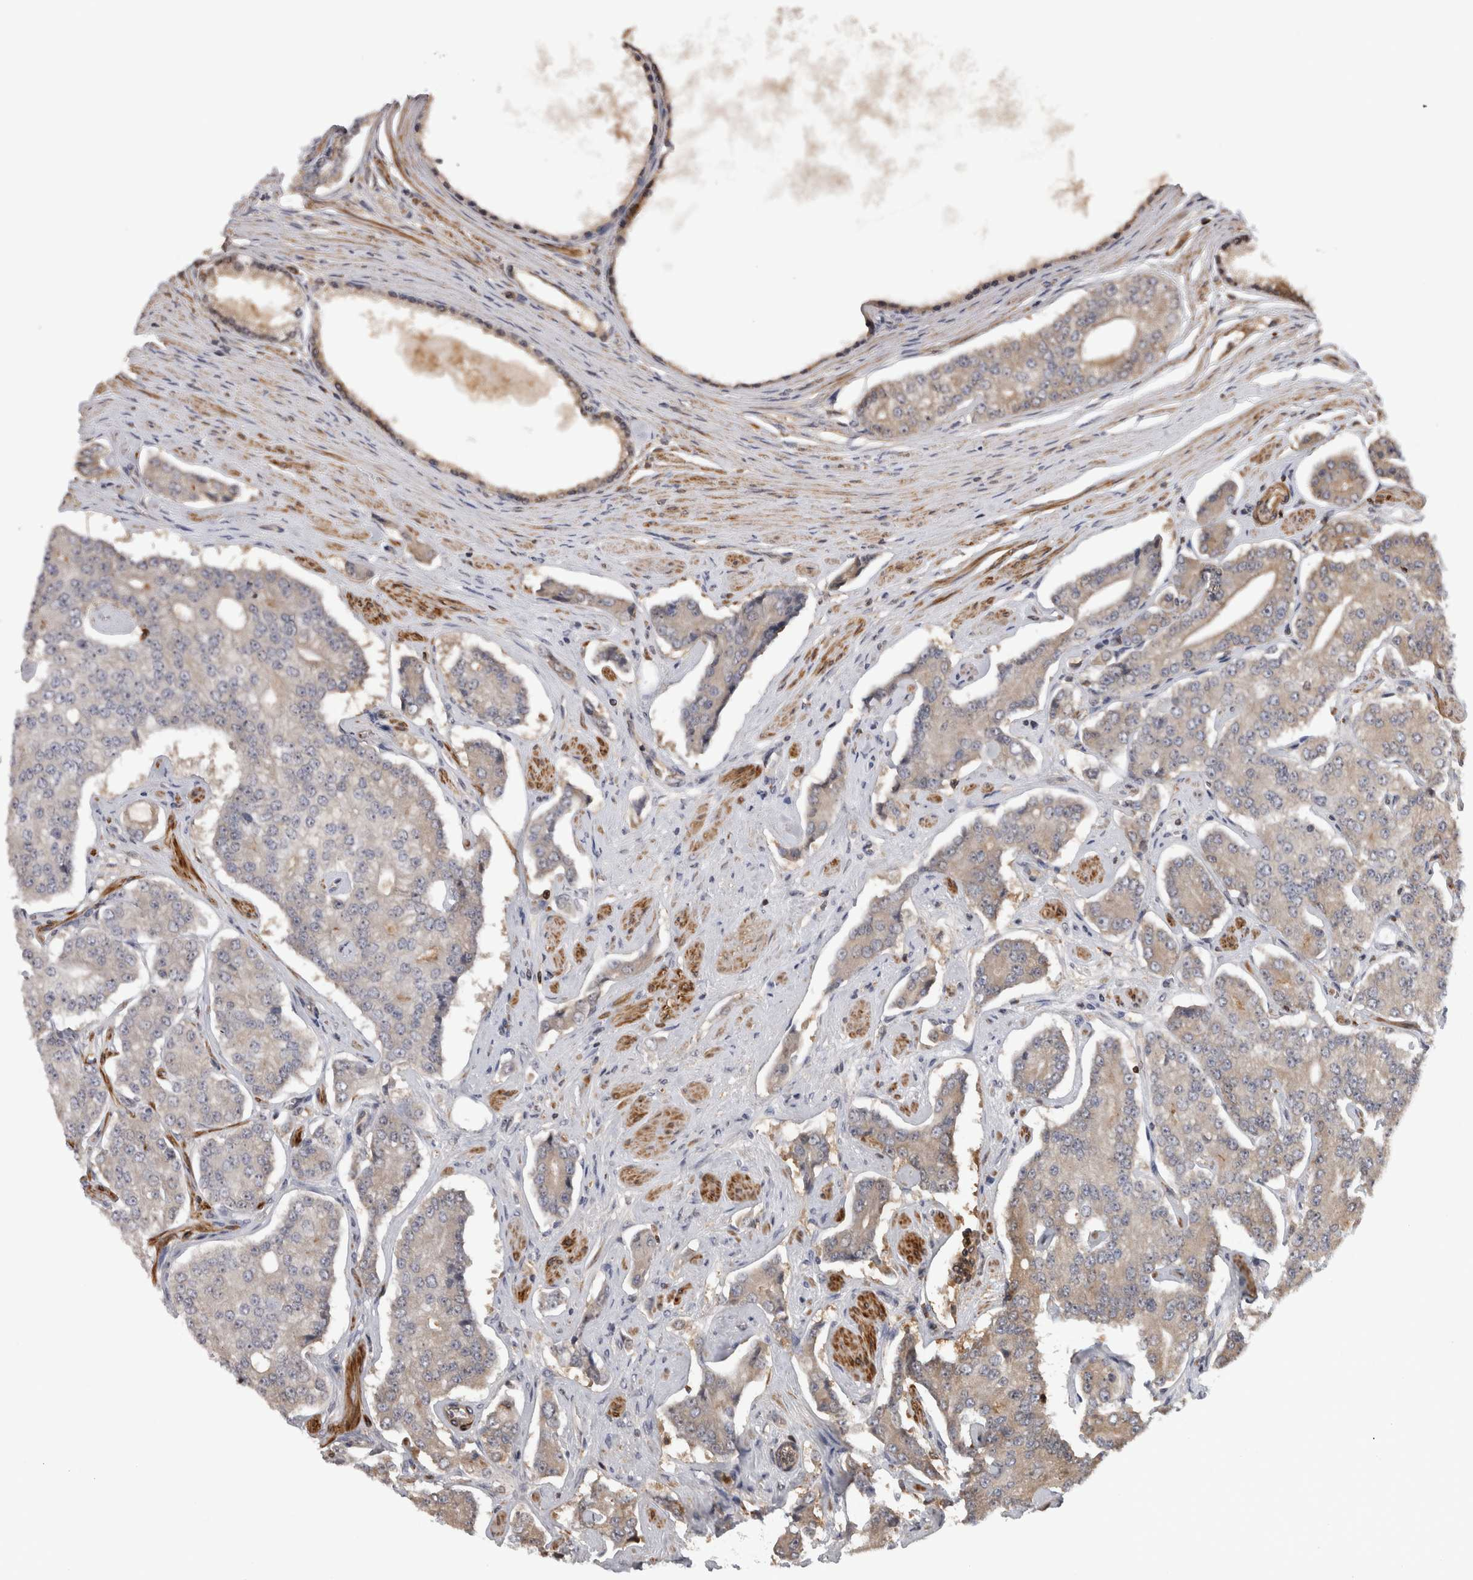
{"staining": {"intensity": "weak", "quantity": "25%-75%", "location": "cytoplasmic/membranous,nuclear"}, "tissue": "prostate cancer", "cell_type": "Tumor cells", "image_type": "cancer", "snomed": [{"axis": "morphology", "description": "Adenocarcinoma, High grade"}, {"axis": "topography", "description": "Prostate"}], "caption": "Tumor cells show low levels of weak cytoplasmic/membranous and nuclear staining in approximately 25%-75% of cells in human prostate cancer (high-grade adenocarcinoma).", "gene": "TDRD7", "patient": {"sex": "male", "age": 71}}